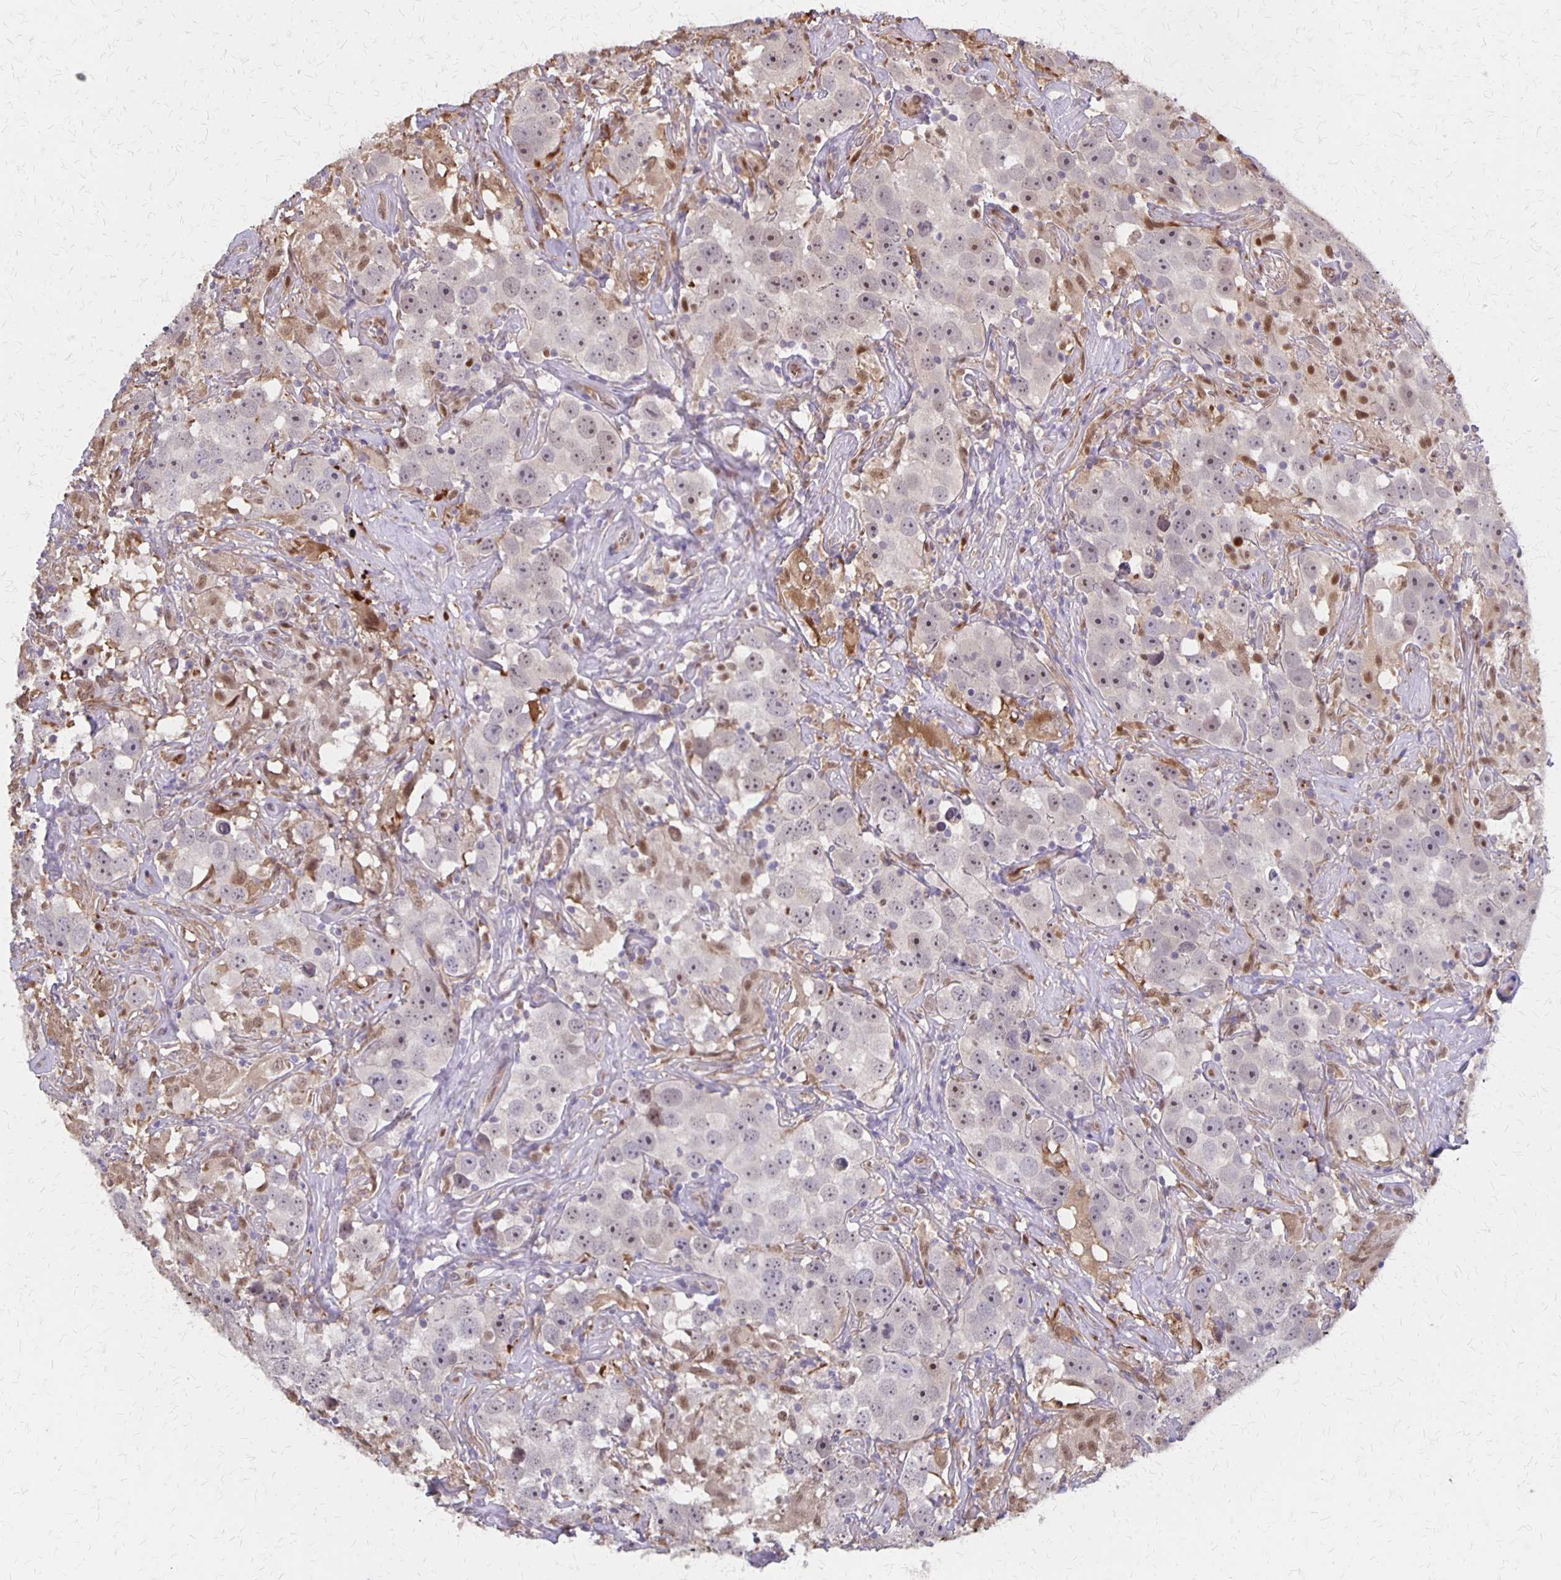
{"staining": {"intensity": "weak", "quantity": "<25%", "location": "nuclear"}, "tissue": "testis cancer", "cell_type": "Tumor cells", "image_type": "cancer", "snomed": [{"axis": "morphology", "description": "Seminoma, NOS"}, {"axis": "topography", "description": "Testis"}], "caption": "Immunohistochemistry photomicrograph of neoplastic tissue: seminoma (testis) stained with DAB displays no significant protein positivity in tumor cells.", "gene": "NOG", "patient": {"sex": "male", "age": 49}}